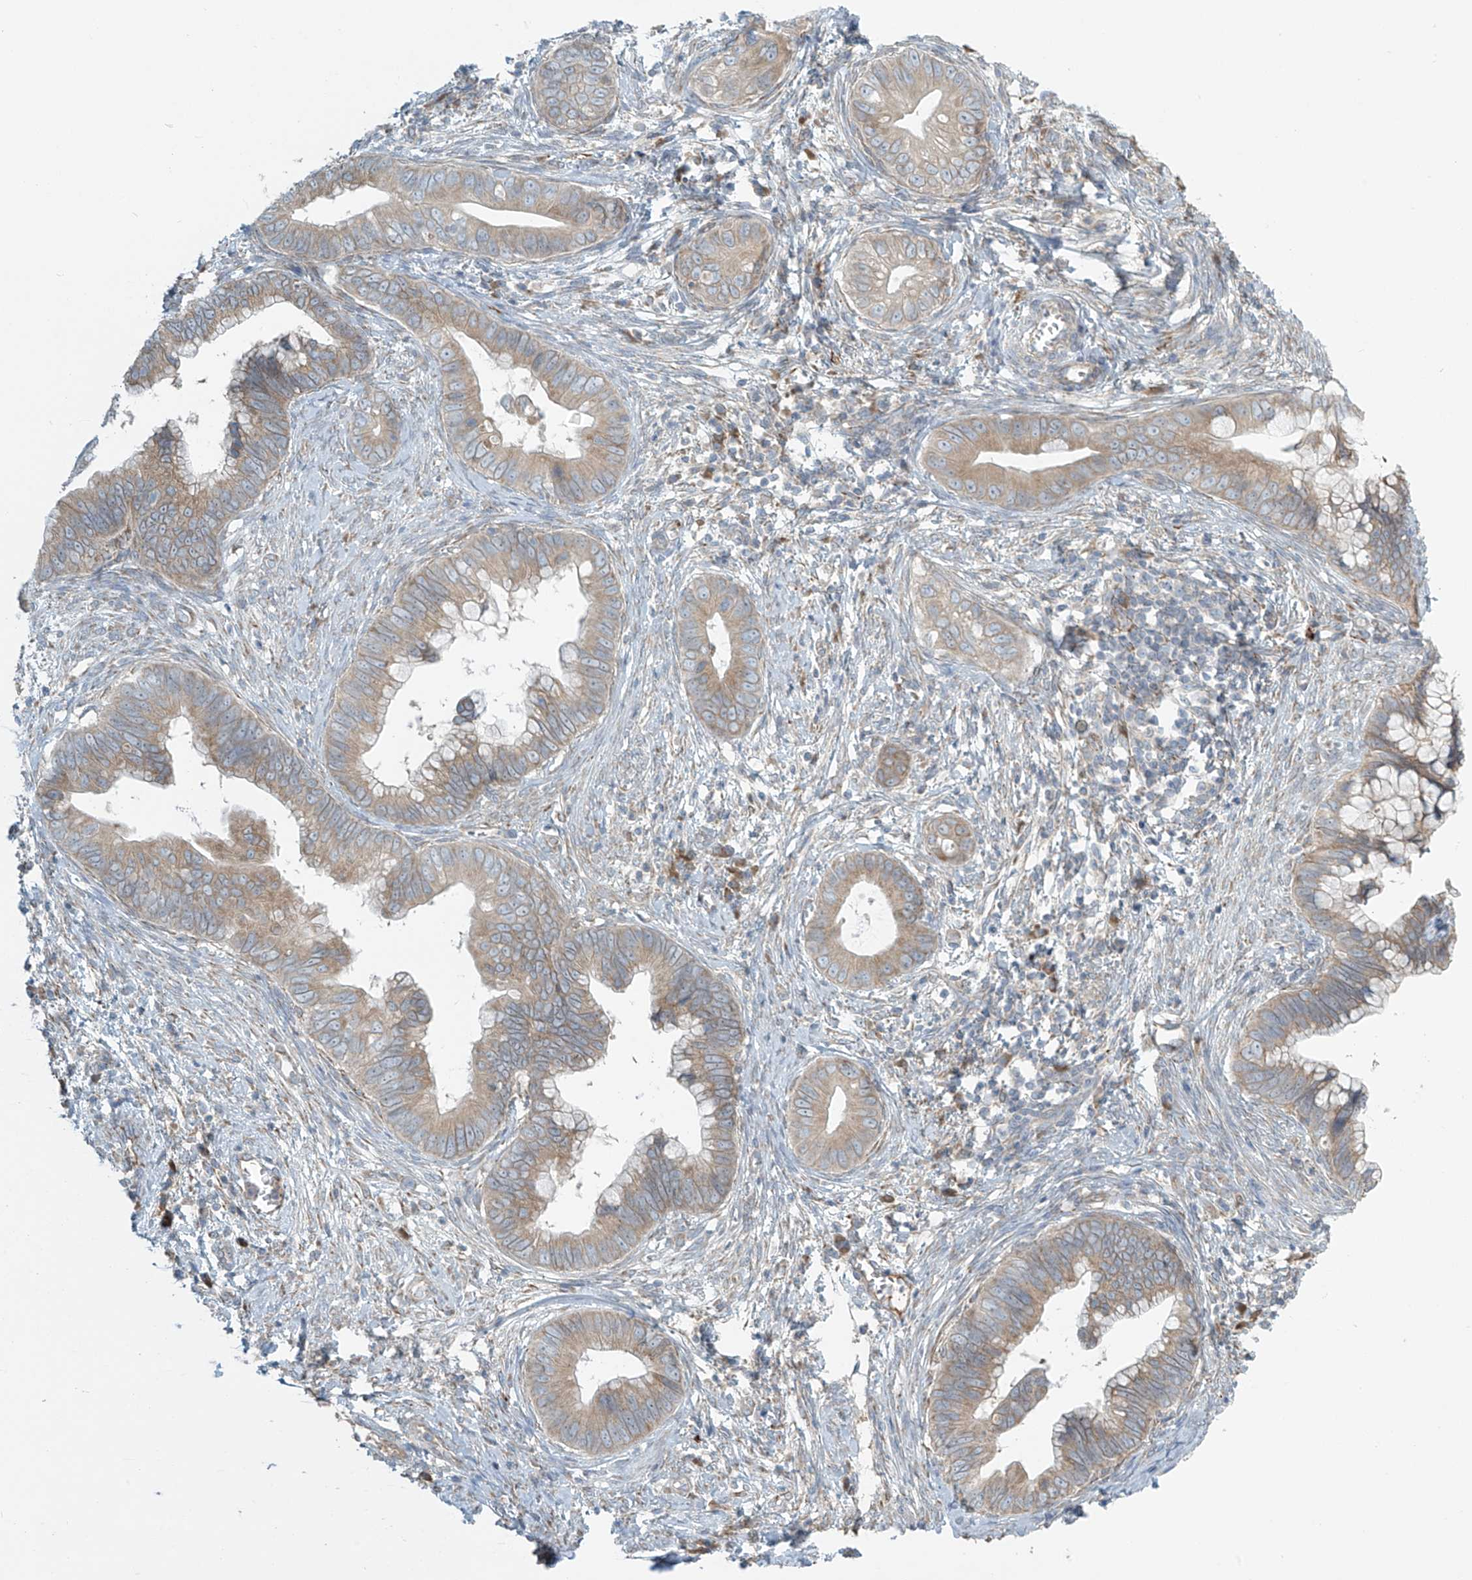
{"staining": {"intensity": "weak", "quantity": "25%-75%", "location": "cytoplasmic/membranous"}, "tissue": "cervical cancer", "cell_type": "Tumor cells", "image_type": "cancer", "snomed": [{"axis": "morphology", "description": "Adenocarcinoma, NOS"}, {"axis": "topography", "description": "Cervix"}], "caption": "A high-resolution histopathology image shows immunohistochemistry (IHC) staining of cervical adenocarcinoma, which reveals weak cytoplasmic/membranous positivity in about 25%-75% of tumor cells.", "gene": "LZTS3", "patient": {"sex": "female", "age": 44}}